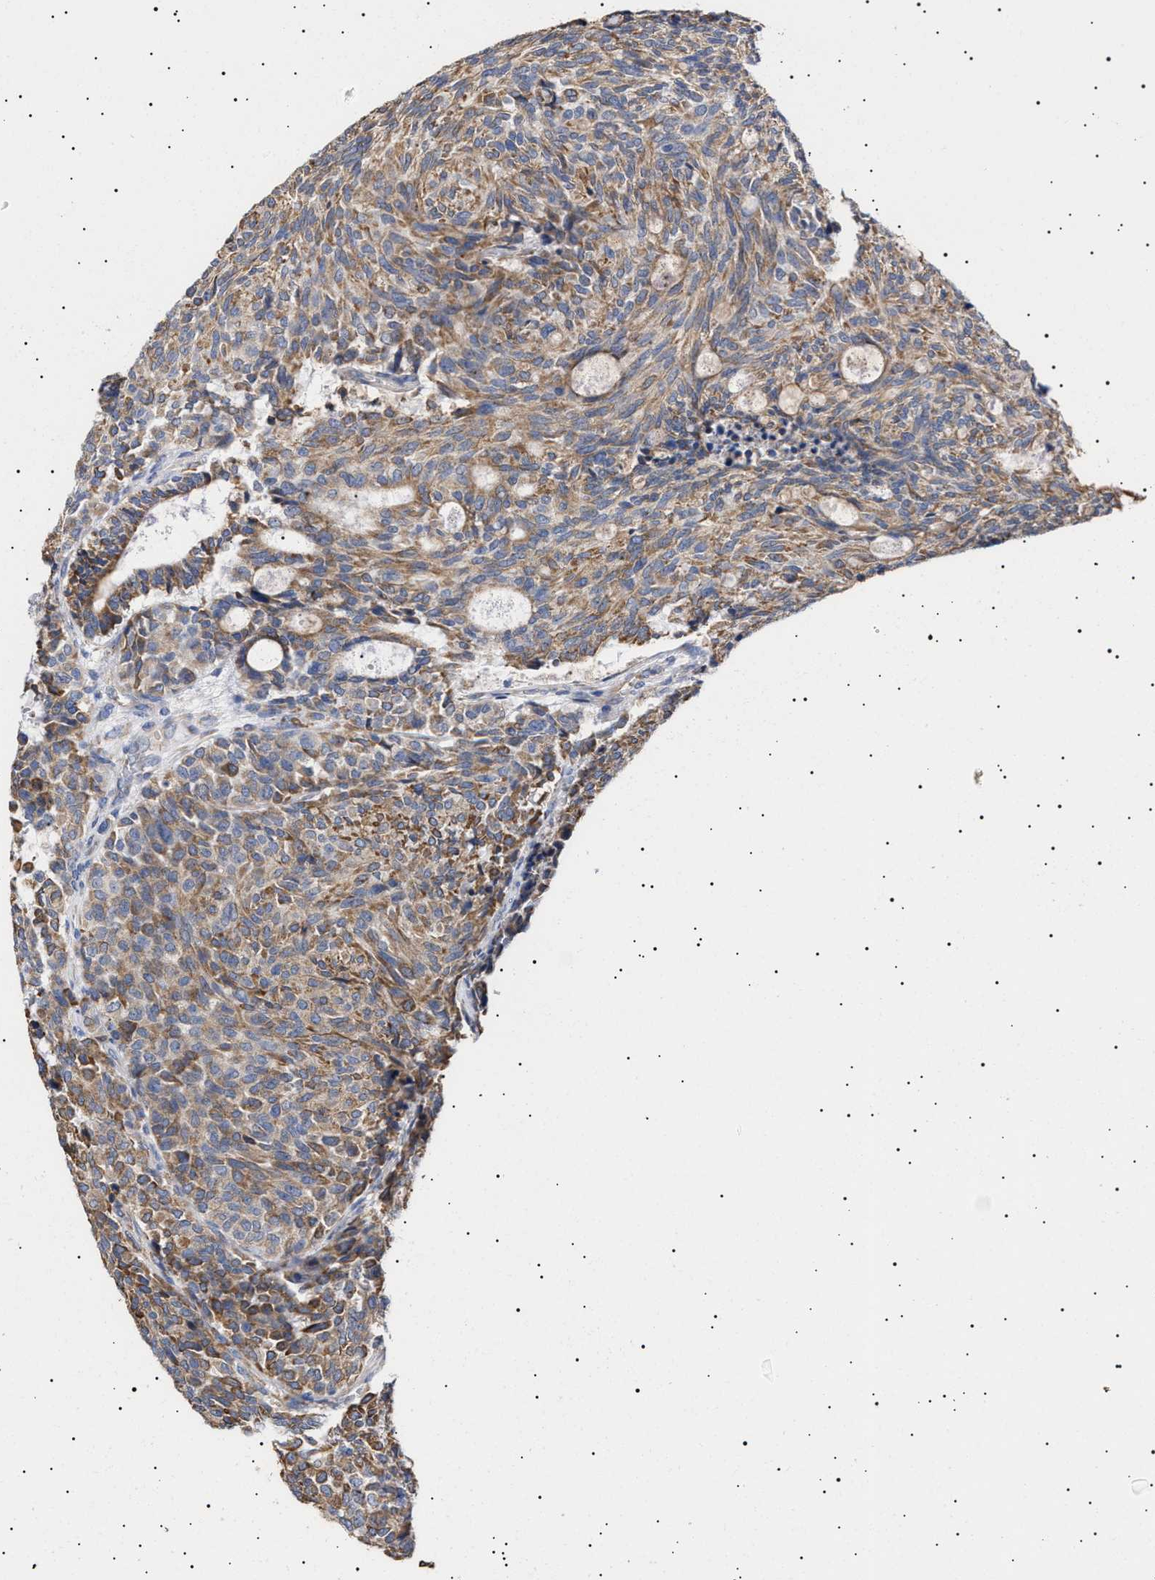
{"staining": {"intensity": "moderate", "quantity": ">75%", "location": "cytoplasmic/membranous"}, "tissue": "carcinoid", "cell_type": "Tumor cells", "image_type": "cancer", "snomed": [{"axis": "morphology", "description": "Carcinoid, malignant, NOS"}, {"axis": "topography", "description": "Pancreas"}], "caption": "High-power microscopy captured an immunohistochemistry (IHC) histopathology image of malignant carcinoid, revealing moderate cytoplasmic/membranous positivity in about >75% of tumor cells.", "gene": "ERCC6L2", "patient": {"sex": "female", "age": 54}}